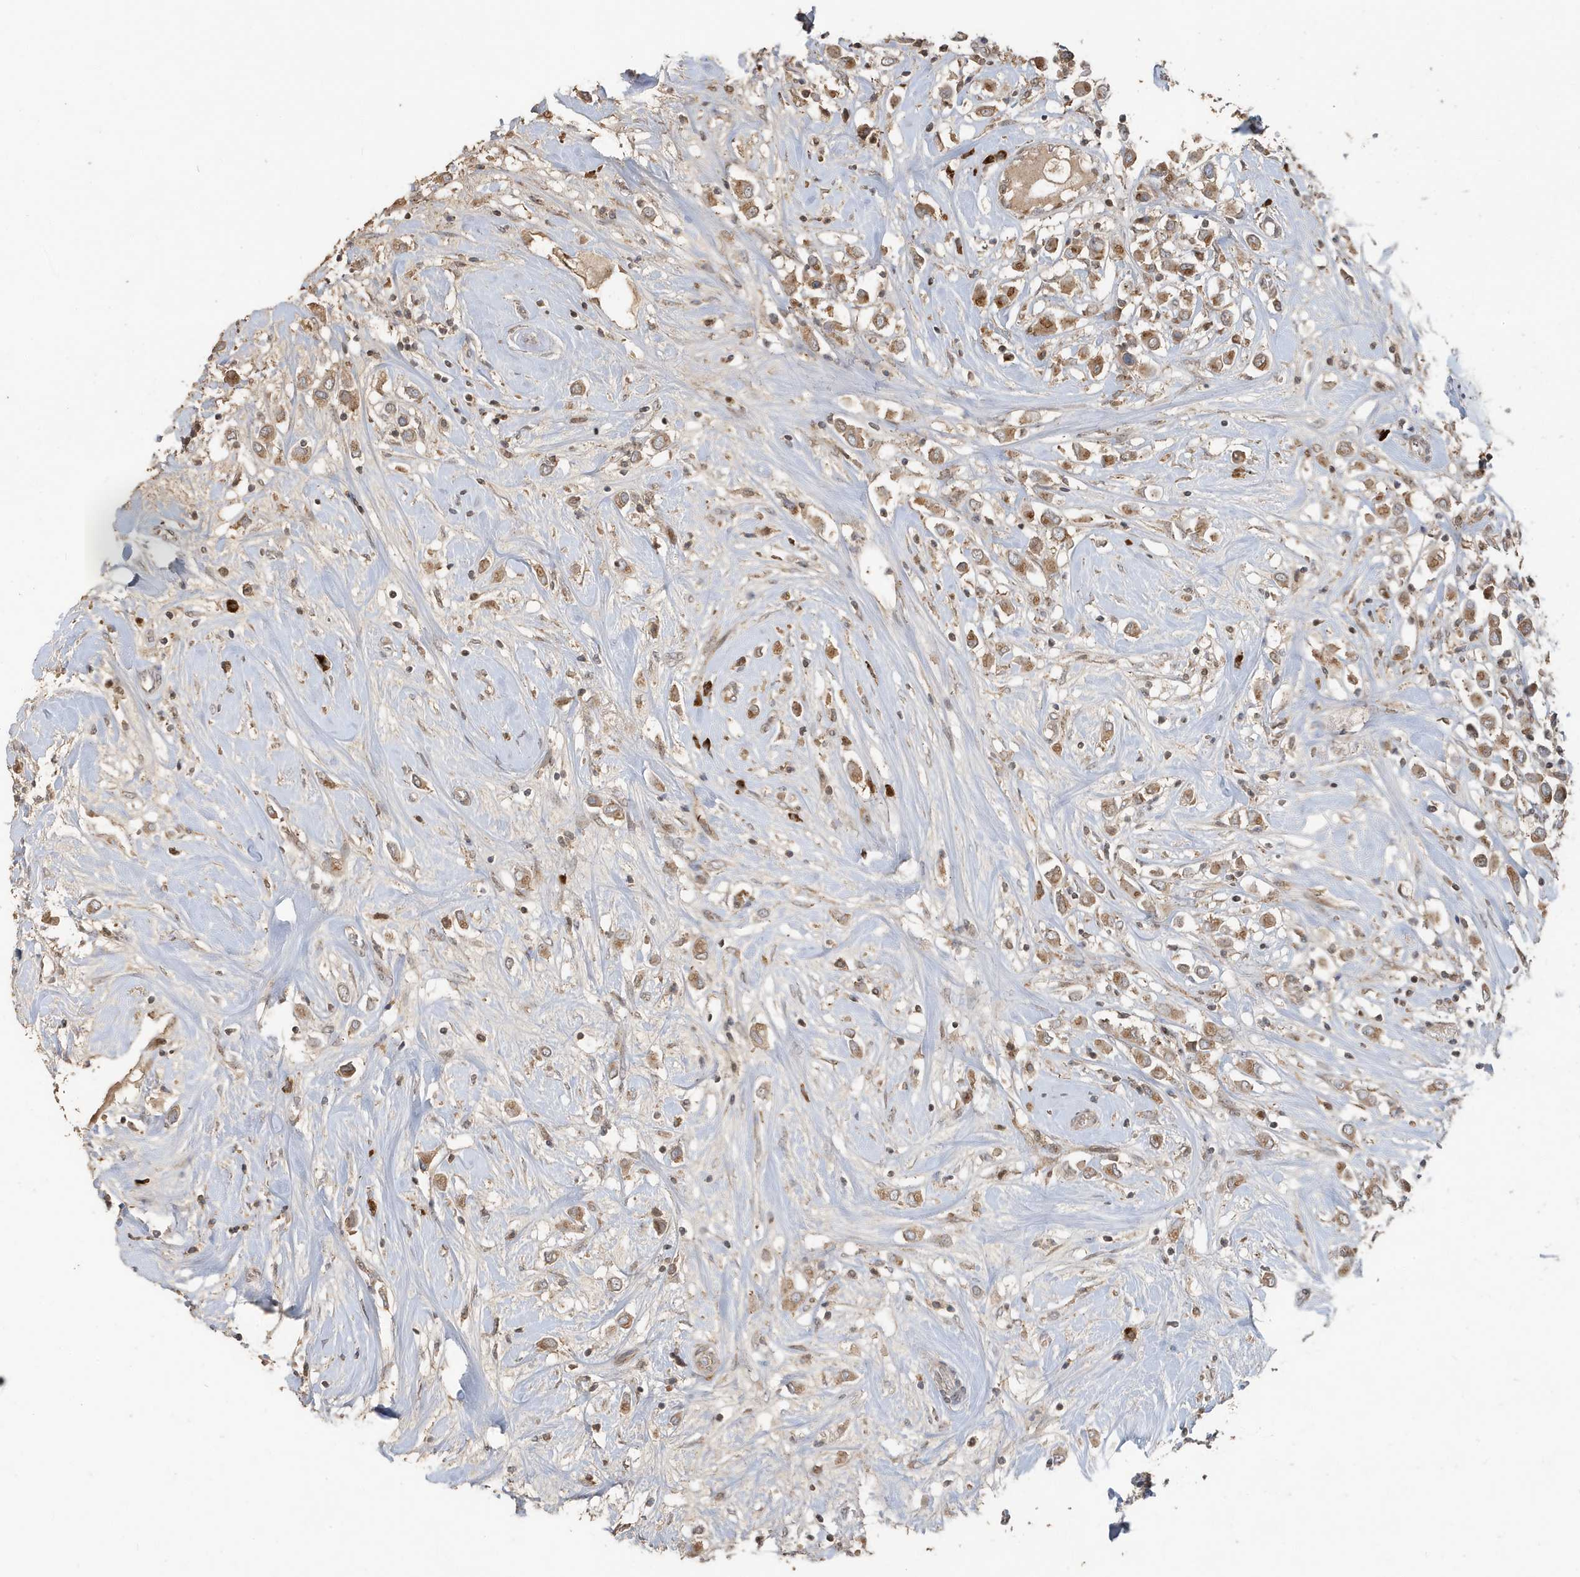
{"staining": {"intensity": "moderate", "quantity": ">75%", "location": "cytoplasmic/membranous"}, "tissue": "breast cancer", "cell_type": "Tumor cells", "image_type": "cancer", "snomed": [{"axis": "morphology", "description": "Duct carcinoma"}, {"axis": "topography", "description": "Breast"}], "caption": "Moderate cytoplasmic/membranous expression is seen in approximately >75% of tumor cells in breast cancer (infiltrating ductal carcinoma).", "gene": "RER1", "patient": {"sex": "female", "age": 61}}